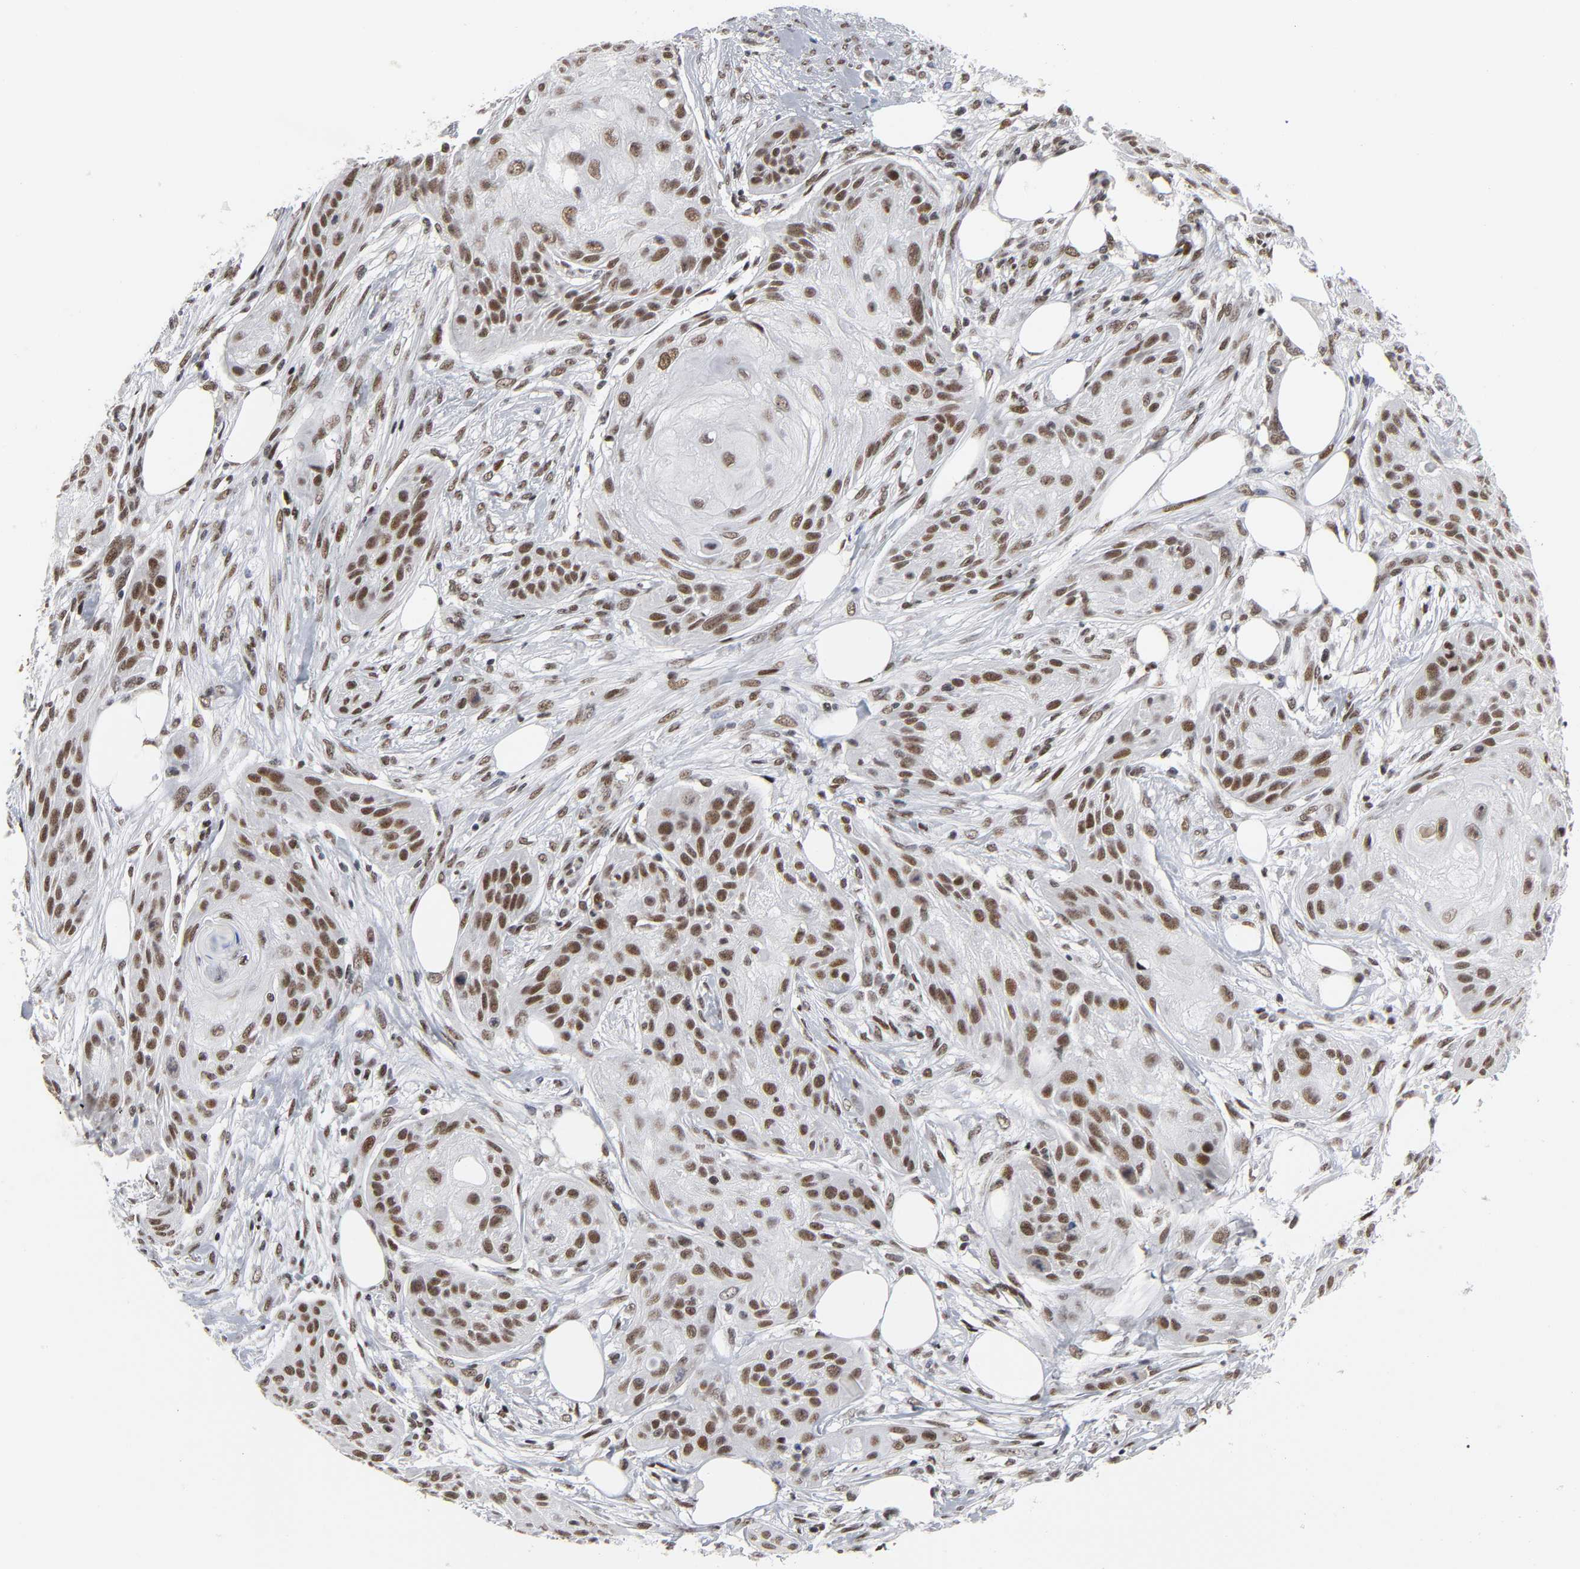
{"staining": {"intensity": "strong", "quantity": ">75%", "location": "nuclear"}, "tissue": "skin cancer", "cell_type": "Tumor cells", "image_type": "cancer", "snomed": [{"axis": "morphology", "description": "Squamous cell carcinoma, NOS"}, {"axis": "topography", "description": "Skin"}], "caption": "An immunohistochemistry (IHC) image of neoplastic tissue is shown. Protein staining in brown highlights strong nuclear positivity in squamous cell carcinoma (skin) within tumor cells.", "gene": "CREBBP", "patient": {"sex": "female", "age": 88}}